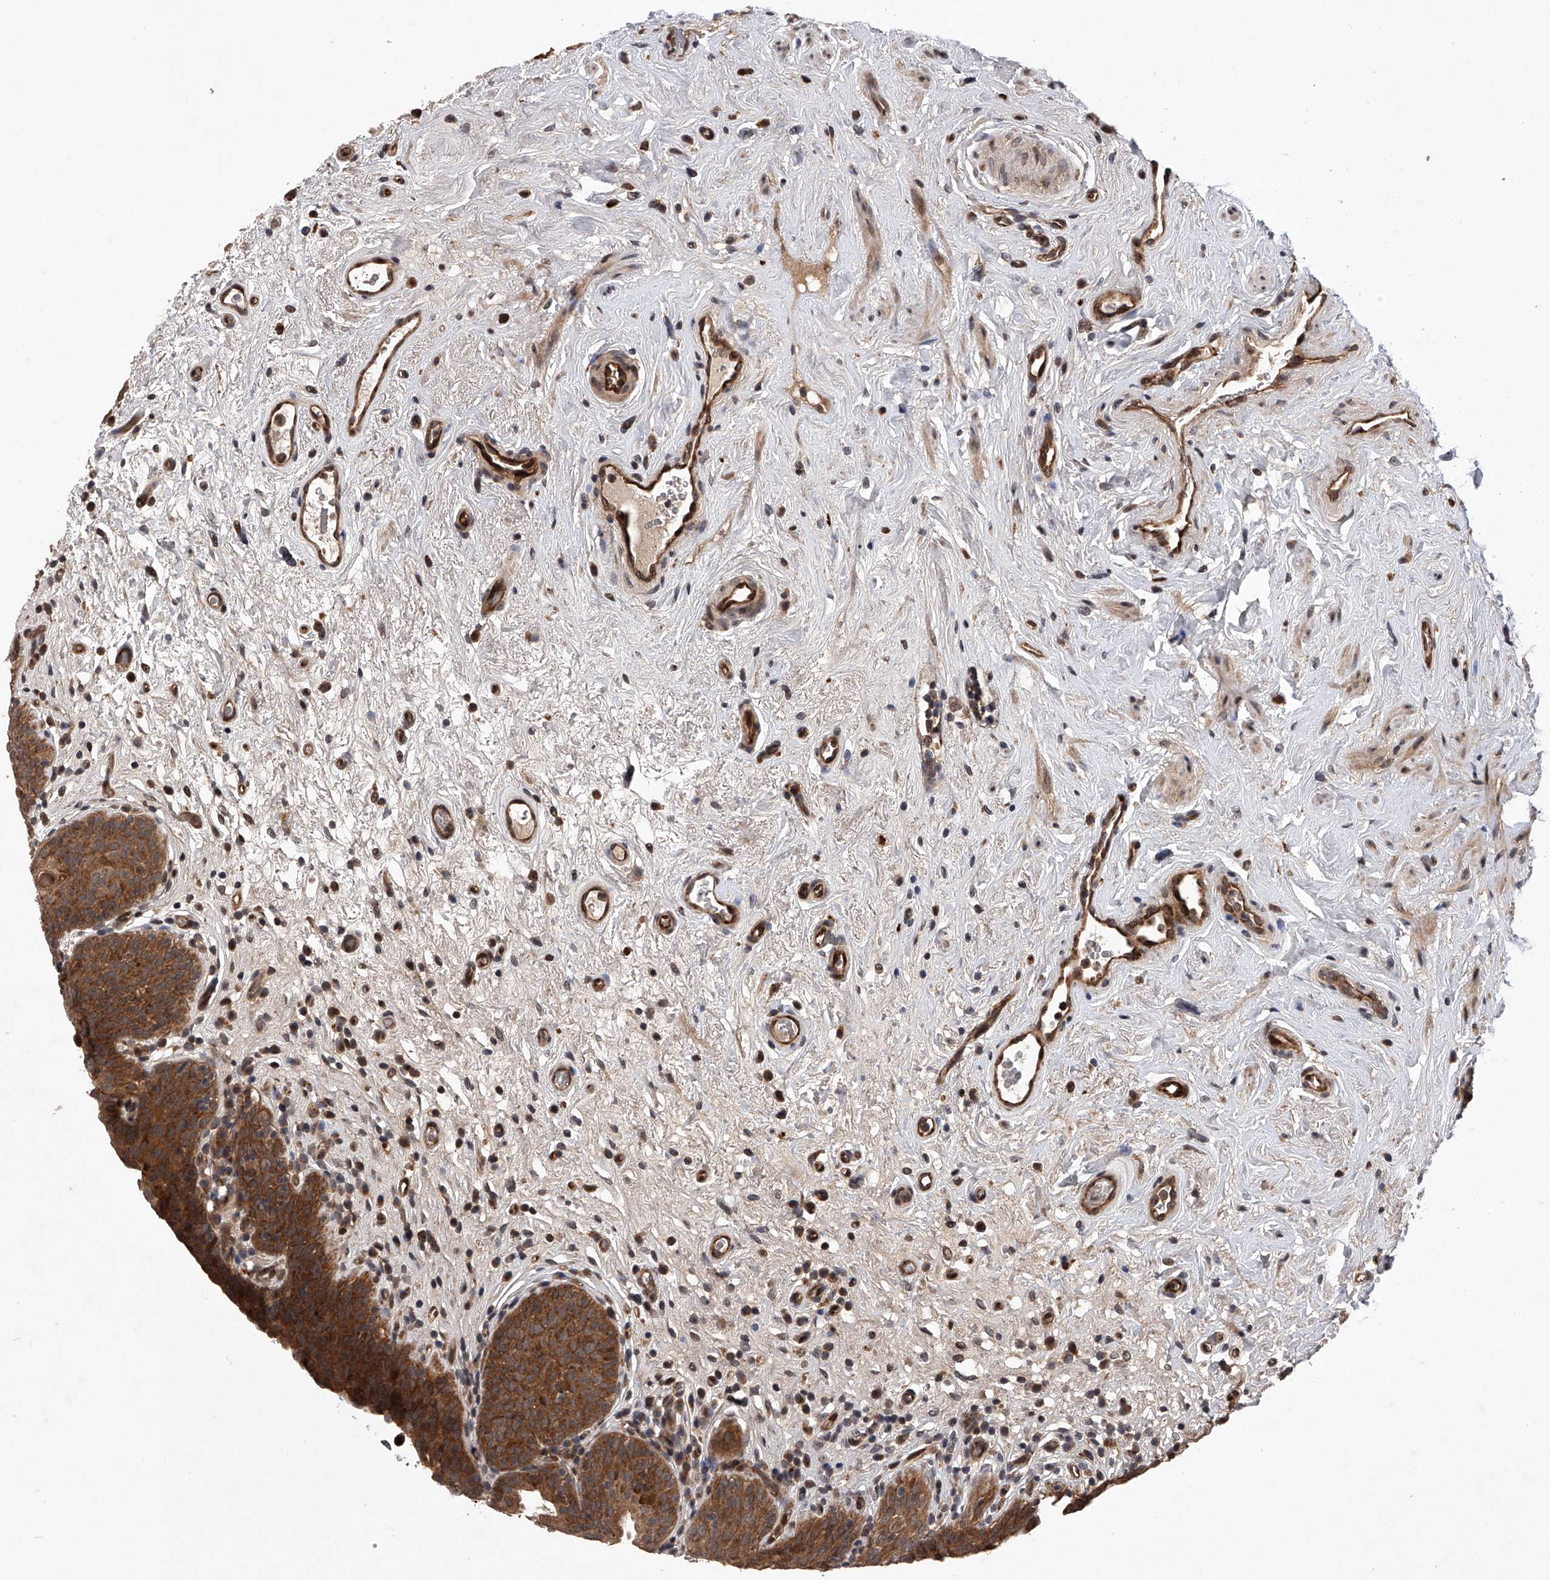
{"staining": {"intensity": "strong", "quantity": ">75%", "location": "cytoplasmic/membranous,nuclear"}, "tissue": "urinary bladder", "cell_type": "Urothelial cells", "image_type": "normal", "snomed": [{"axis": "morphology", "description": "Normal tissue, NOS"}, {"axis": "topography", "description": "Urinary bladder"}], "caption": "DAB (3,3'-diaminobenzidine) immunohistochemical staining of unremarkable human urinary bladder reveals strong cytoplasmic/membranous,nuclear protein staining in about >75% of urothelial cells.", "gene": "MAP3K11", "patient": {"sex": "male", "age": 83}}